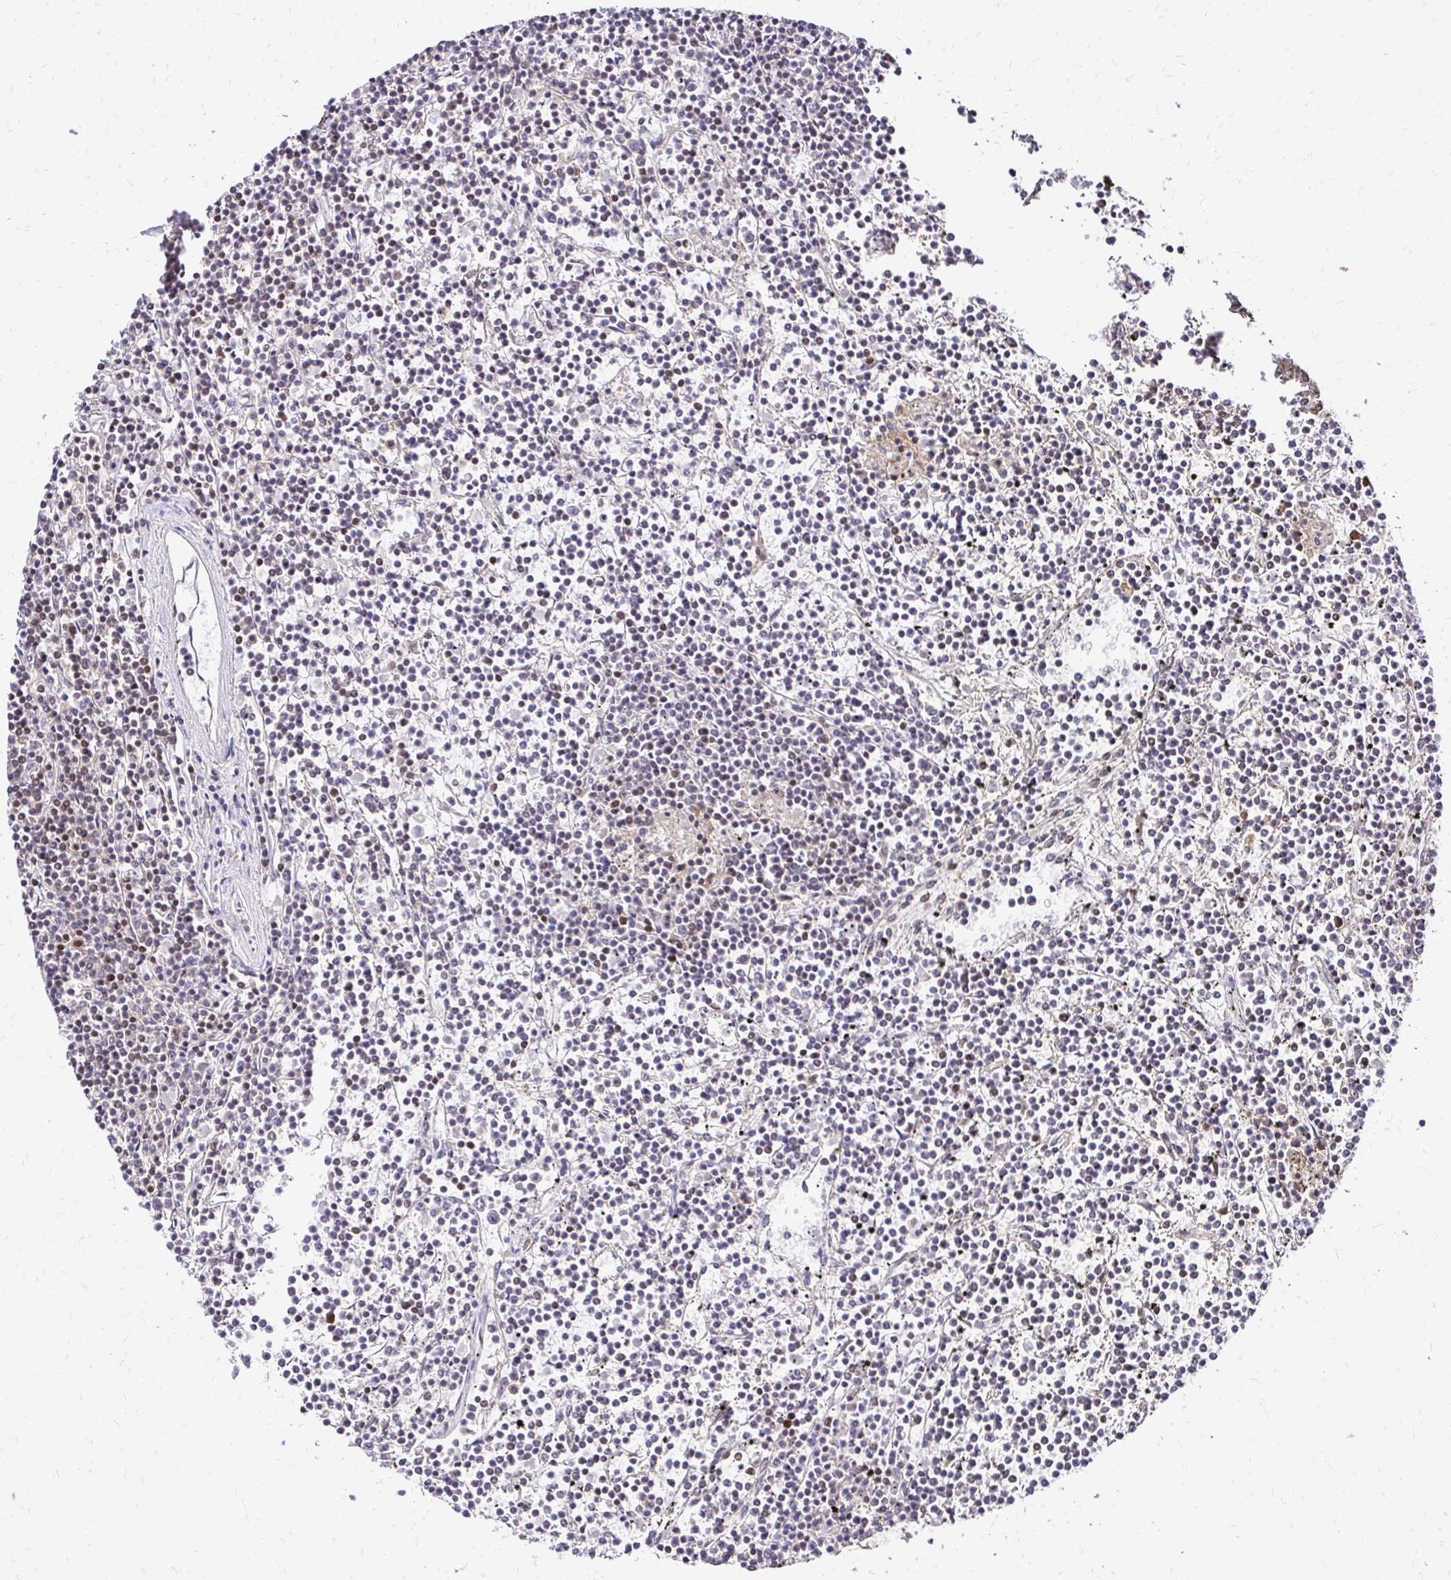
{"staining": {"intensity": "negative", "quantity": "none", "location": "none"}, "tissue": "lymphoma", "cell_type": "Tumor cells", "image_type": "cancer", "snomed": [{"axis": "morphology", "description": "Malignant lymphoma, non-Hodgkin's type, Low grade"}, {"axis": "topography", "description": "Spleen"}], "caption": "Photomicrograph shows no significant protein positivity in tumor cells of lymphoma.", "gene": "GLYR1", "patient": {"sex": "female", "age": 19}}